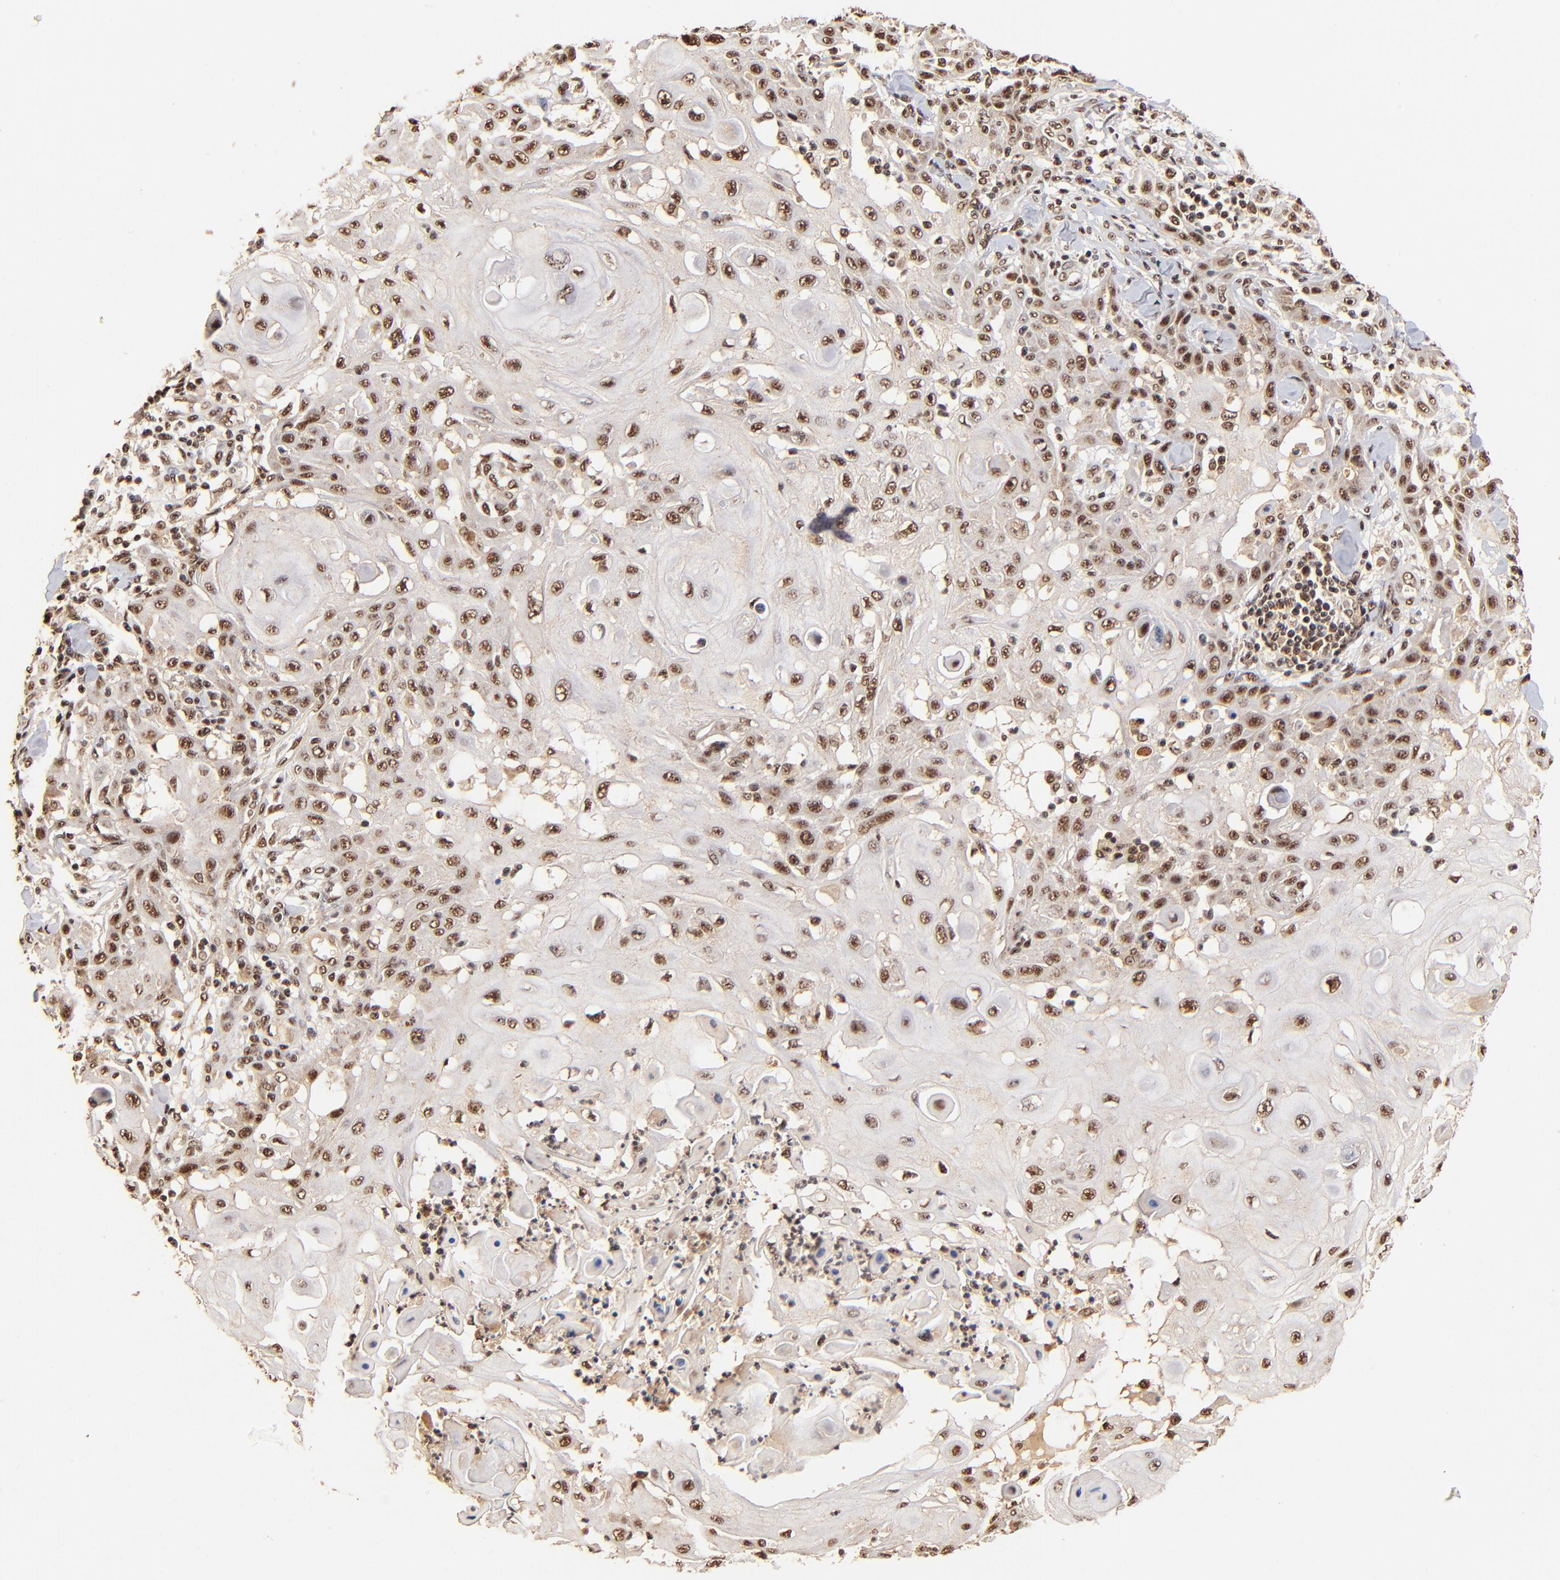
{"staining": {"intensity": "strong", "quantity": ">75%", "location": "nuclear"}, "tissue": "skin cancer", "cell_type": "Tumor cells", "image_type": "cancer", "snomed": [{"axis": "morphology", "description": "Squamous cell carcinoma, NOS"}, {"axis": "topography", "description": "Skin"}], "caption": "Immunohistochemistry image of neoplastic tissue: human skin squamous cell carcinoma stained using immunohistochemistry (IHC) shows high levels of strong protein expression localized specifically in the nuclear of tumor cells, appearing as a nuclear brown color.", "gene": "MED12", "patient": {"sex": "male", "age": 24}}